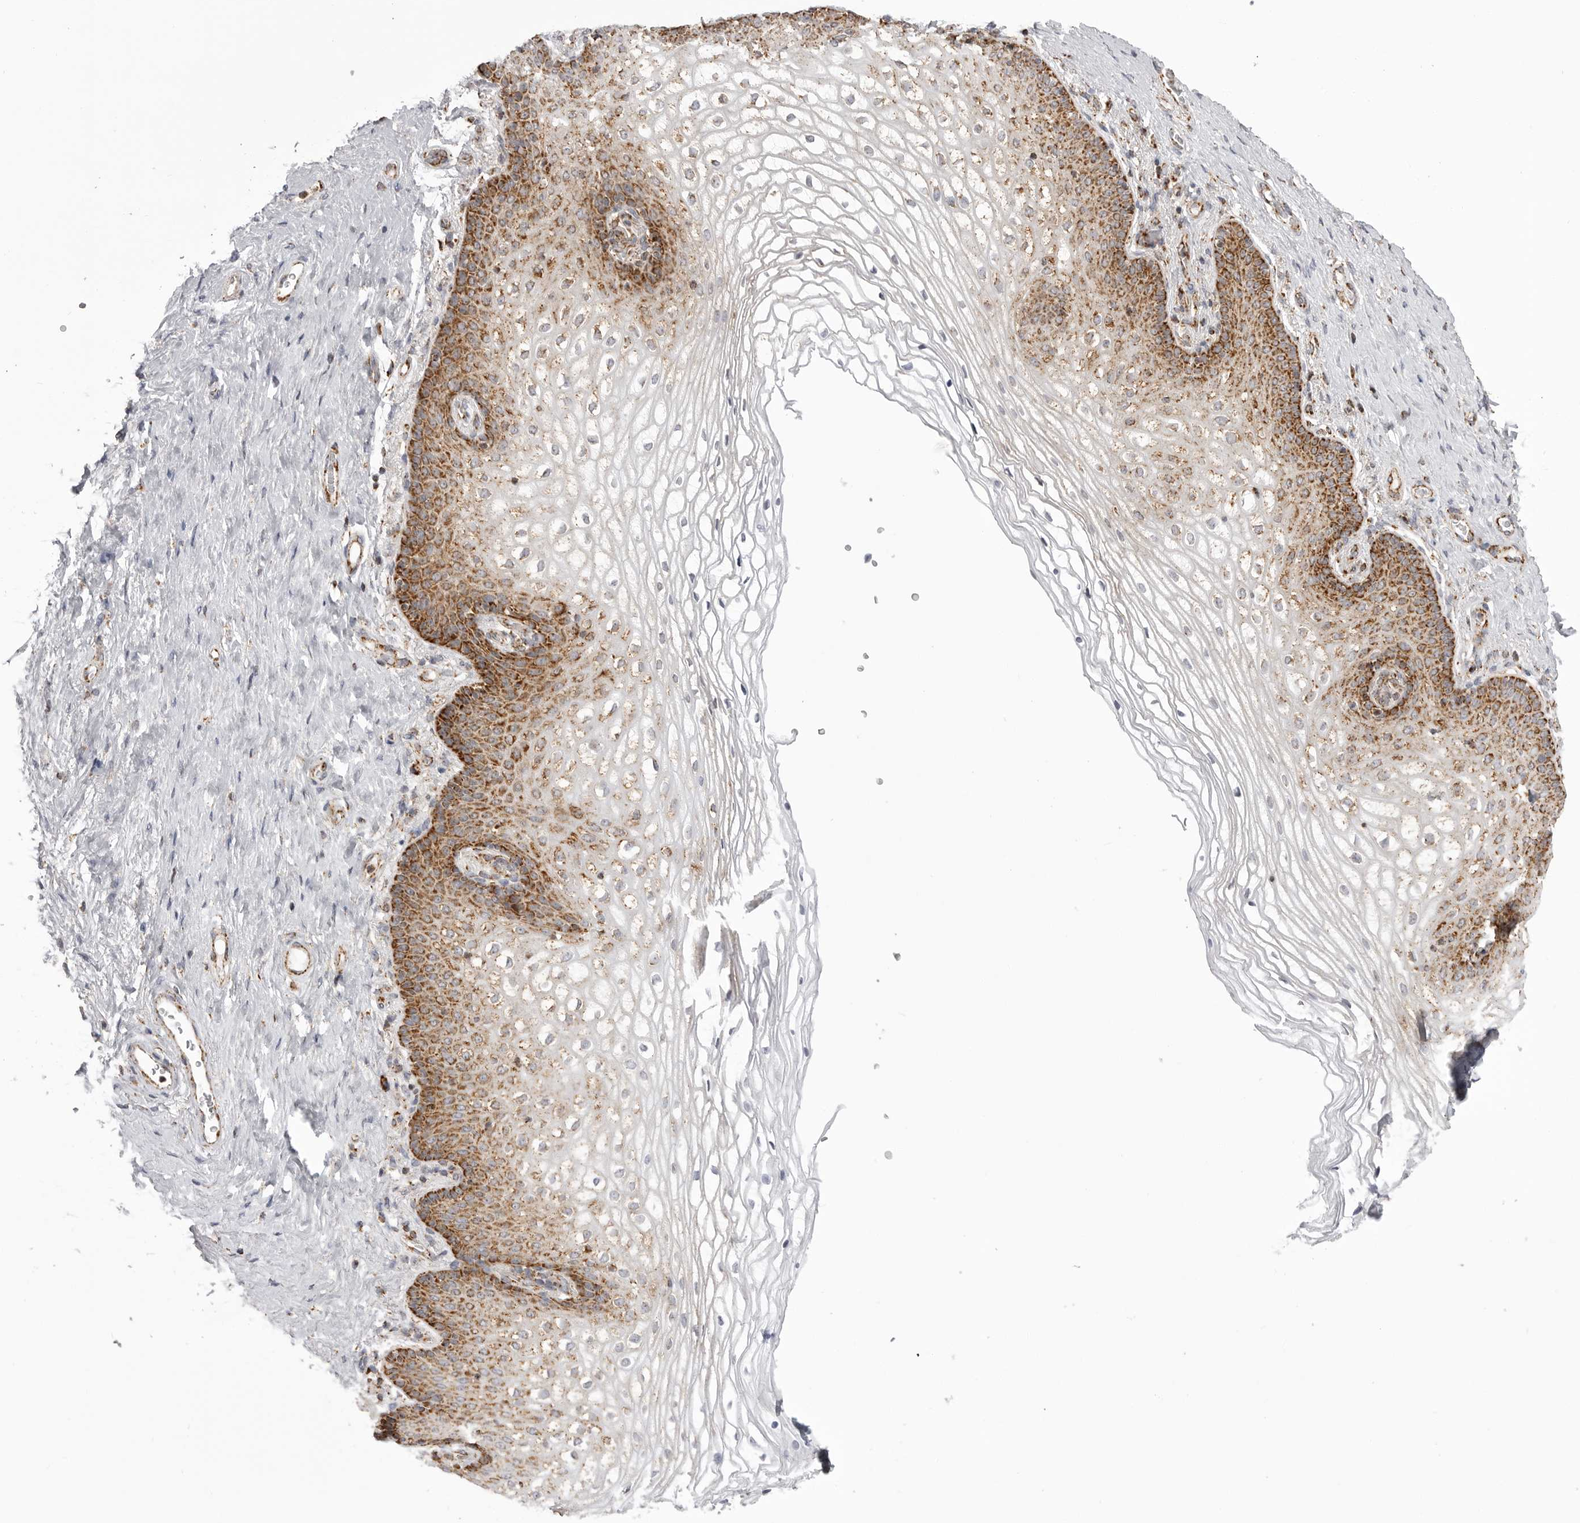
{"staining": {"intensity": "moderate", "quantity": "25%-75%", "location": "cytoplasmic/membranous"}, "tissue": "vagina", "cell_type": "Squamous epithelial cells", "image_type": "normal", "snomed": [{"axis": "morphology", "description": "Normal tissue, NOS"}, {"axis": "topography", "description": "Vagina"}], "caption": "A medium amount of moderate cytoplasmic/membranous staining is appreciated in about 25%-75% of squamous epithelial cells in normal vagina.", "gene": "TUFM", "patient": {"sex": "female", "age": 60}}